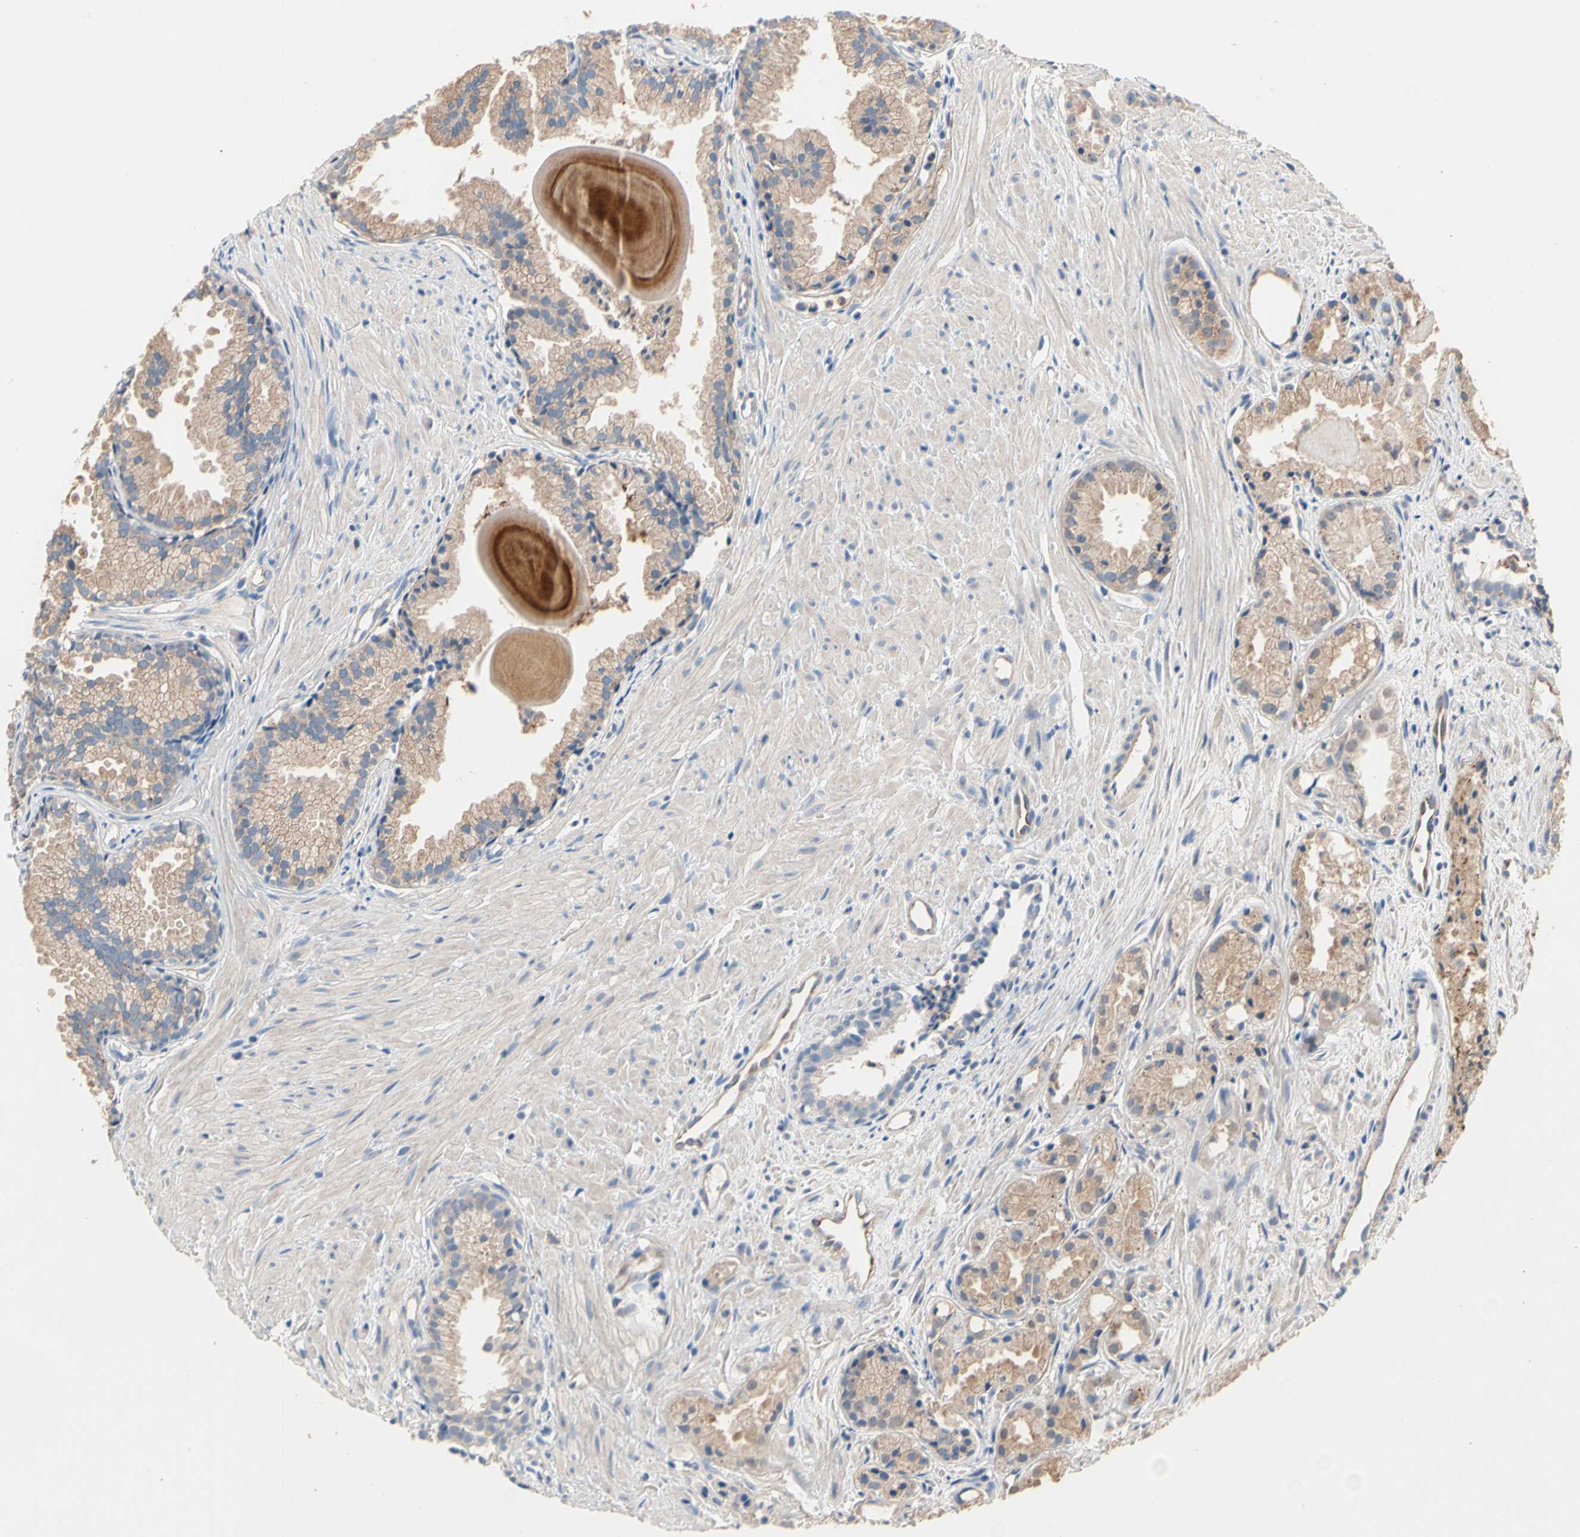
{"staining": {"intensity": "weak", "quantity": ">75%", "location": "cytoplasmic/membranous"}, "tissue": "prostate cancer", "cell_type": "Tumor cells", "image_type": "cancer", "snomed": [{"axis": "morphology", "description": "Adenocarcinoma, Low grade"}, {"axis": "topography", "description": "Prostate"}], "caption": "This is an image of IHC staining of prostate cancer, which shows weak staining in the cytoplasmic/membranous of tumor cells.", "gene": "BBOX1", "patient": {"sex": "male", "age": 72}}